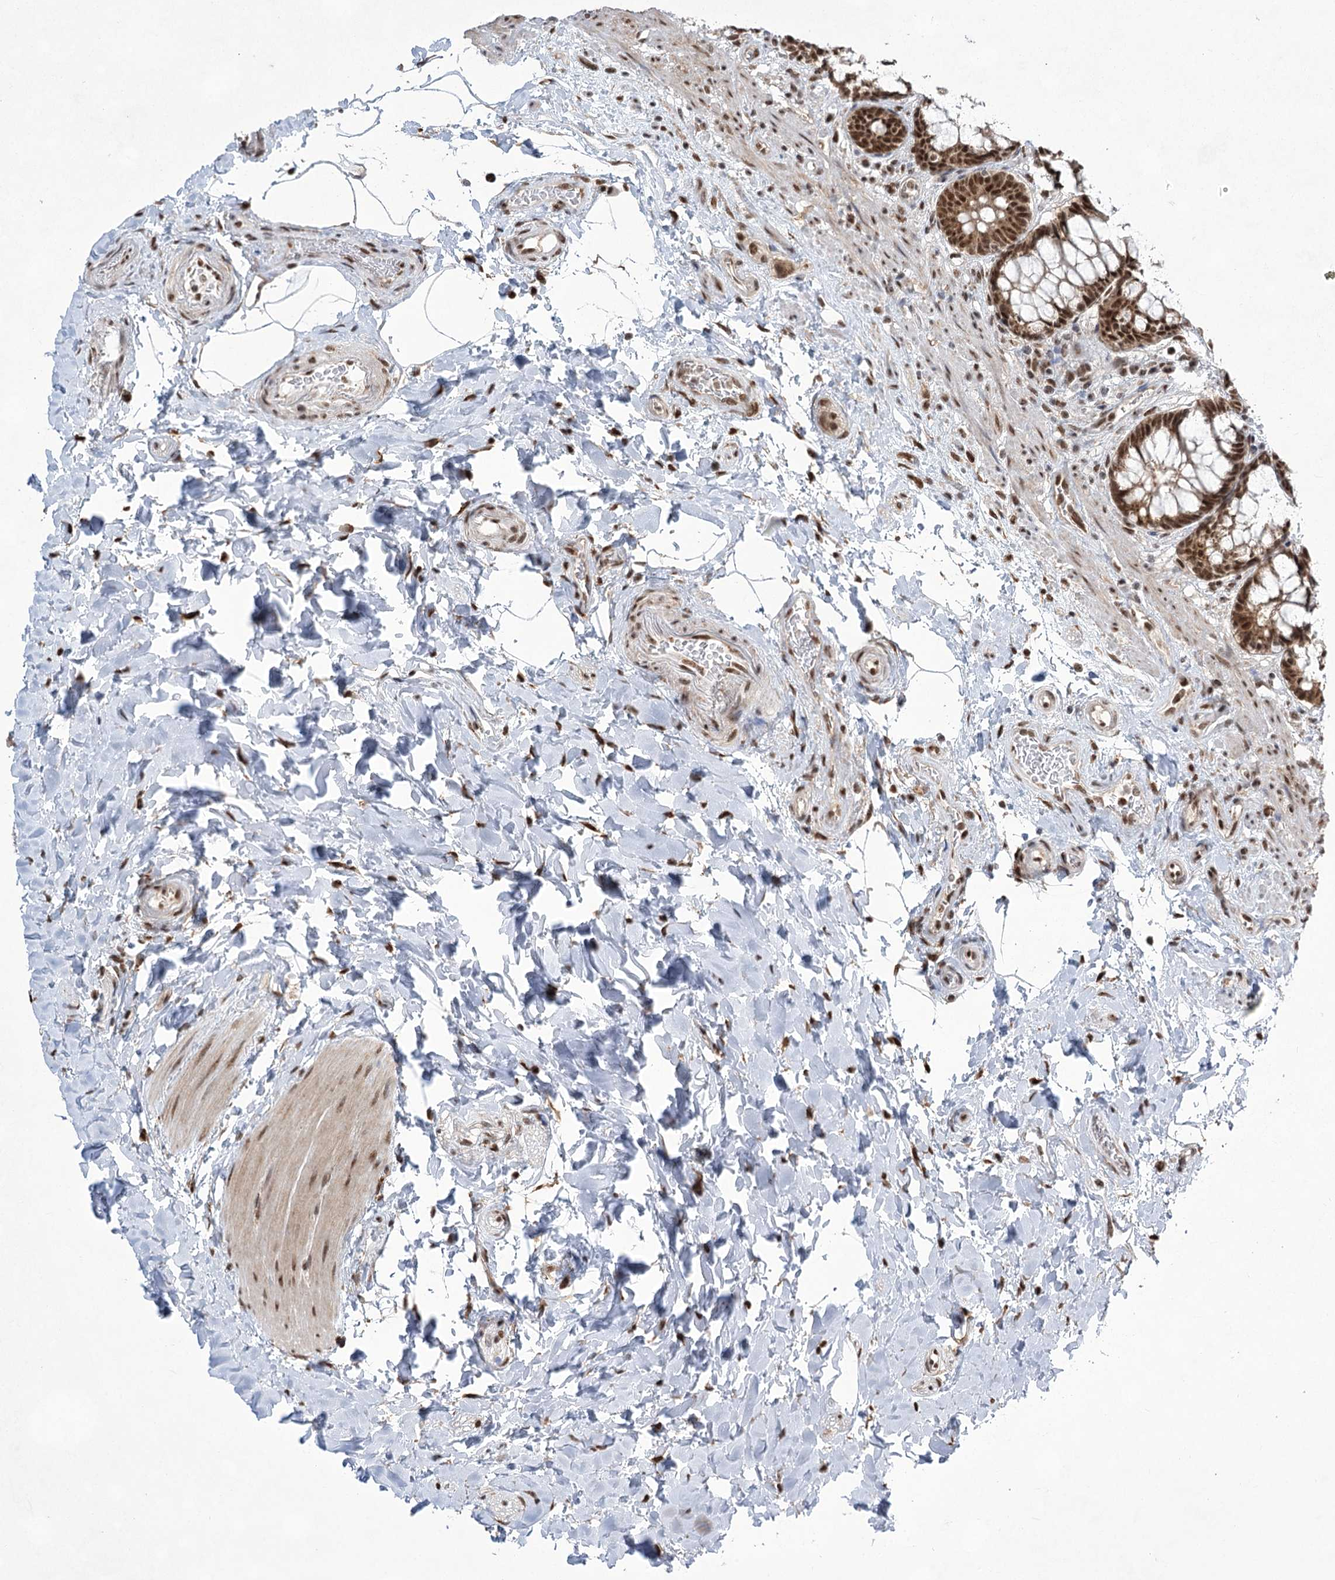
{"staining": {"intensity": "strong", "quantity": ">75%", "location": "cytoplasmic/membranous,nuclear"}, "tissue": "rectum", "cell_type": "Glandular cells", "image_type": "normal", "snomed": [{"axis": "morphology", "description": "Normal tissue, NOS"}, {"axis": "topography", "description": "Rectum"}], "caption": "Glandular cells display strong cytoplasmic/membranous,nuclear expression in about >75% of cells in benign rectum. (Brightfield microscopy of DAB IHC at high magnification).", "gene": "ZCCHC8", "patient": {"sex": "male", "age": 64}}